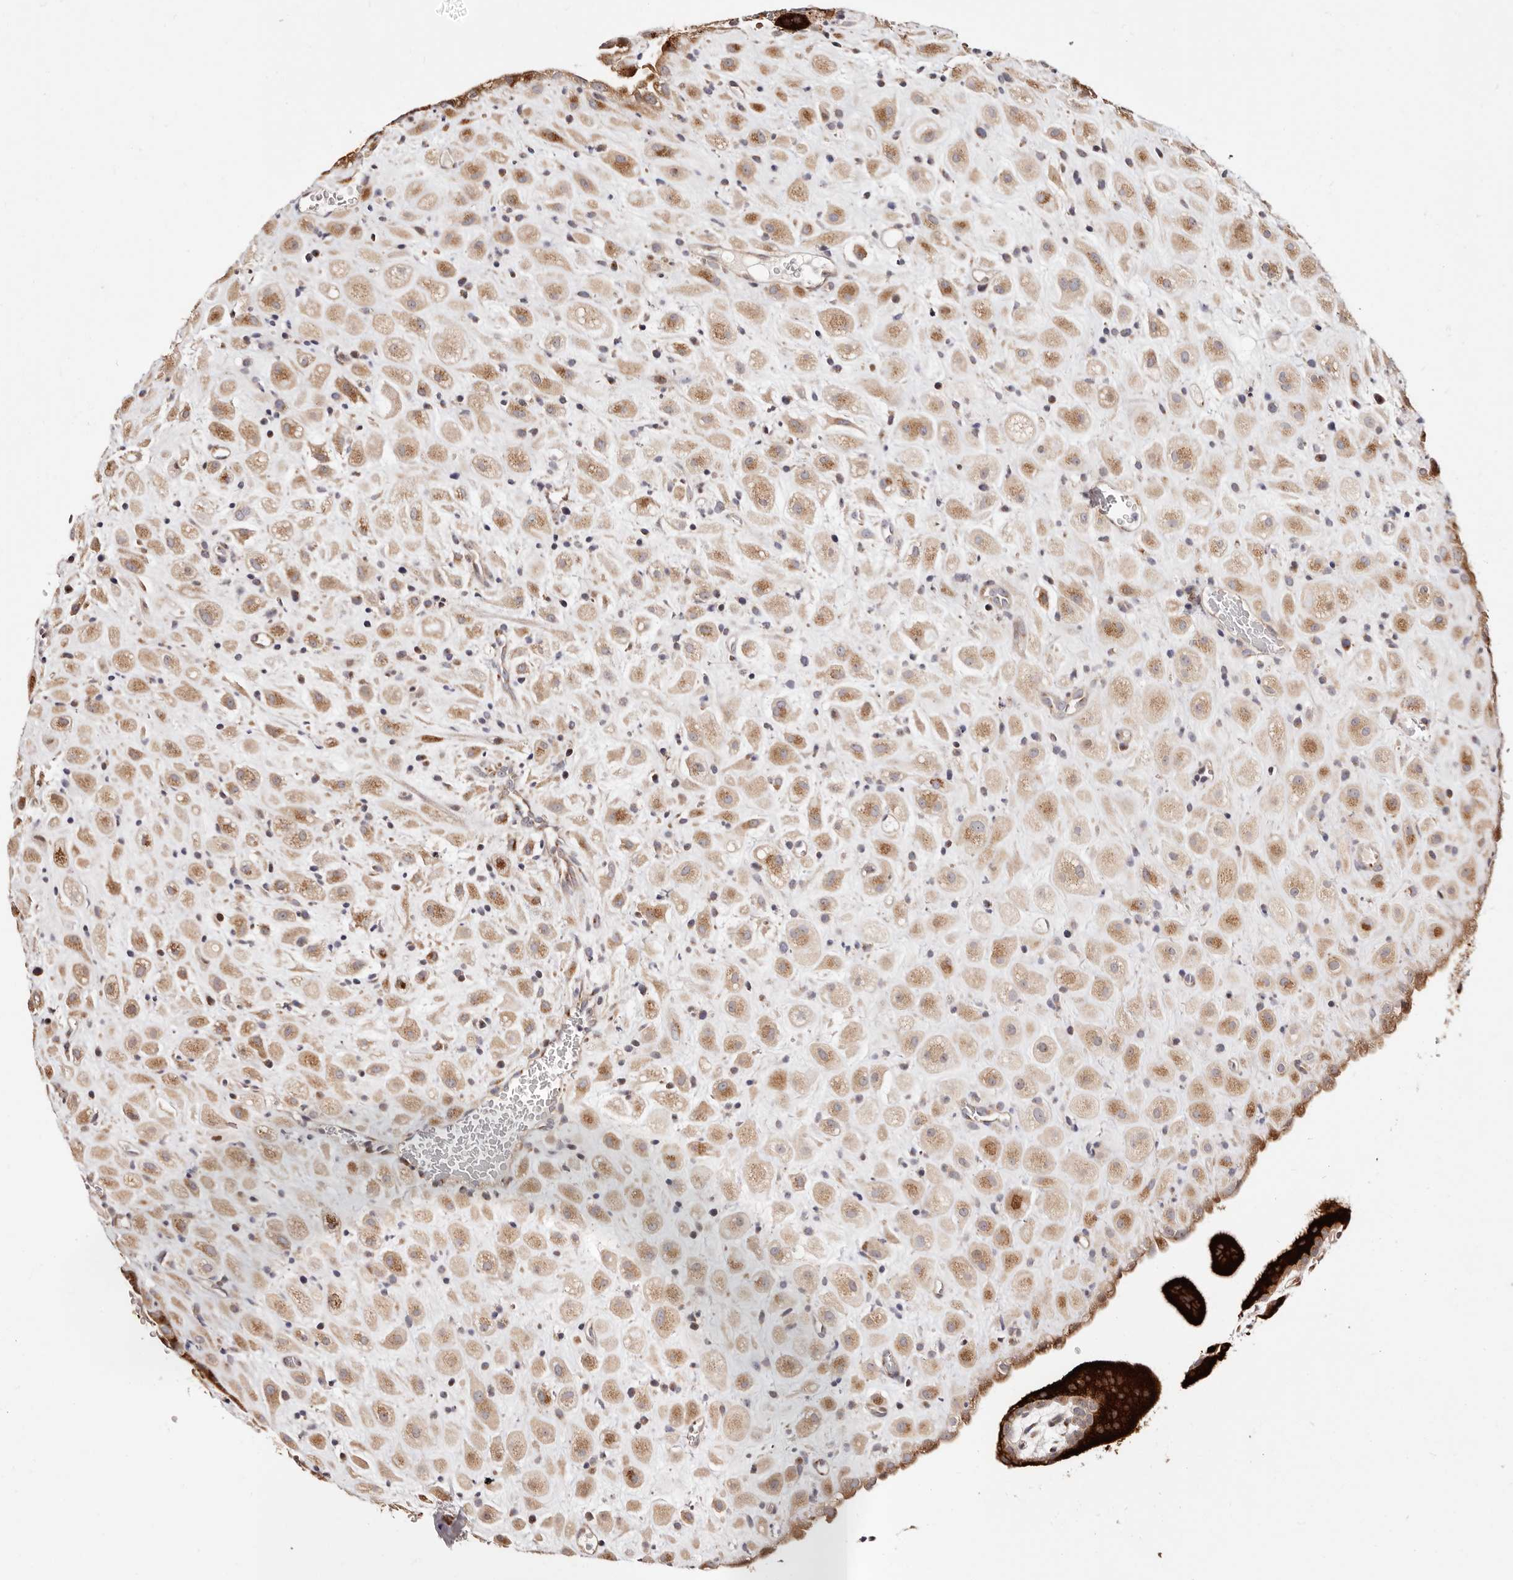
{"staining": {"intensity": "moderate", "quantity": ">75%", "location": "cytoplasmic/membranous"}, "tissue": "placenta", "cell_type": "Decidual cells", "image_type": "normal", "snomed": [{"axis": "morphology", "description": "Normal tissue, NOS"}, {"axis": "topography", "description": "Placenta"}], "caption": "Immunohistochemistry (IHC) photomicrograph of benign placenta stained for a protein (brown), which shows medium levels of moderate cytoplasmic/membranous staining in approximately >75% of decidual cells.", "gene": "MAPK6", "patient": {"sex": "female", "age": 35}}